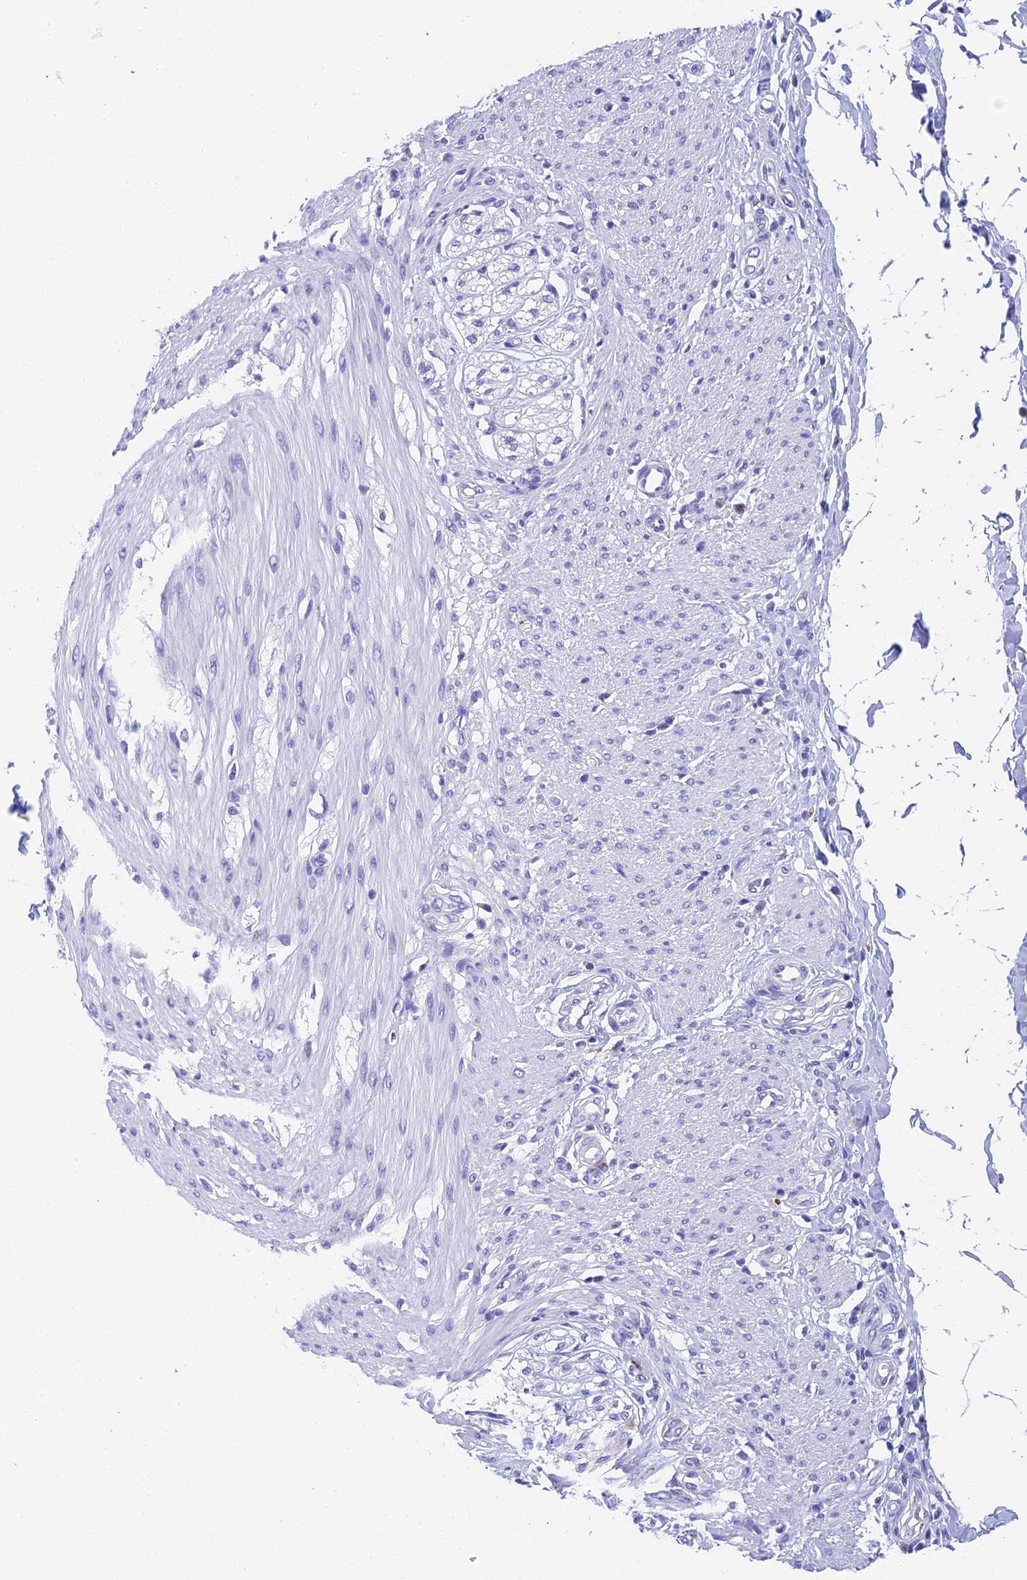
{"staining": {"intensity": "negative", "quantity": "none", "location": "none"}, "tissue": "smooth muscle", "cell_type": "Smooth muscle cells", "image_type": "normal", "snomed": [{"axis": "morphology", "description": "Normal tissue, NOS"}, {"axis": "morphology", "description": "Adenocarcinoma, NOS"}, {"axis": "topography", "description": "Colon"}, {"axis": "topography", "description": "Peripheral nerve tissue"}], "caption": "Histopathology image shows no protein expression in smooth muscle cells of unremarkable smooth muscle. Nuclei are stained in blue.", "gene": "ADAMTS13", "patient": {"sex": "male", "age": 14}}